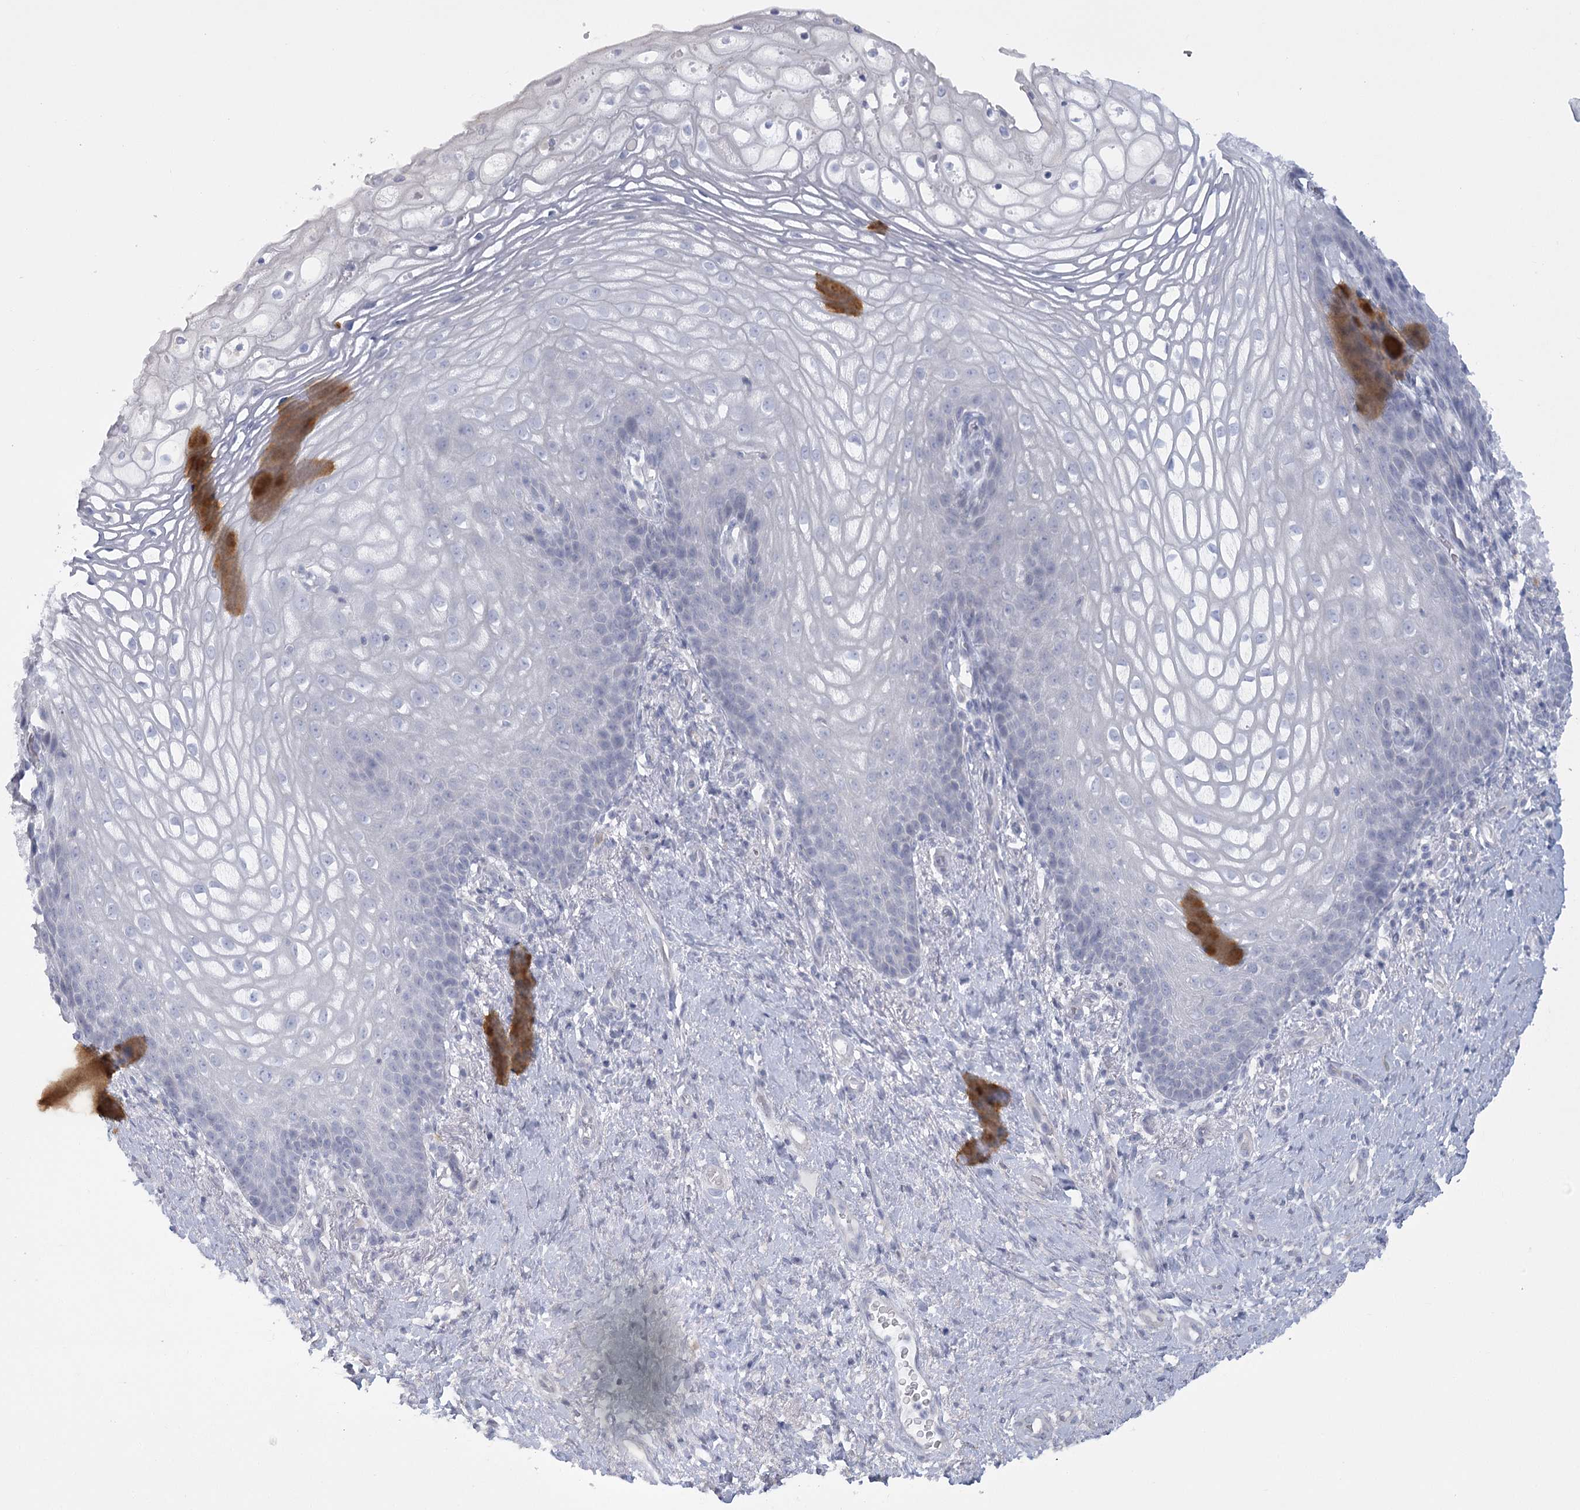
{"staining": {"intensity": "negative", "quantity": "none", "location": "none"}, "tissue": "vagina", "cell_type": "Squamous epithelial cells", "image_type": "normal", "snomed": [{"axis": "morphology", "description": "Normal tissue, NOS"}, {"axis": "topography", "description": "Vagina"}], "caption": "This is an immunohistochemistry (IHC) photomicrograph of normal human vagina. There is no positivity in squamous epithelial cells.", "gene": "FAM76B", "patient": {"sex": "female", "age": 60}}